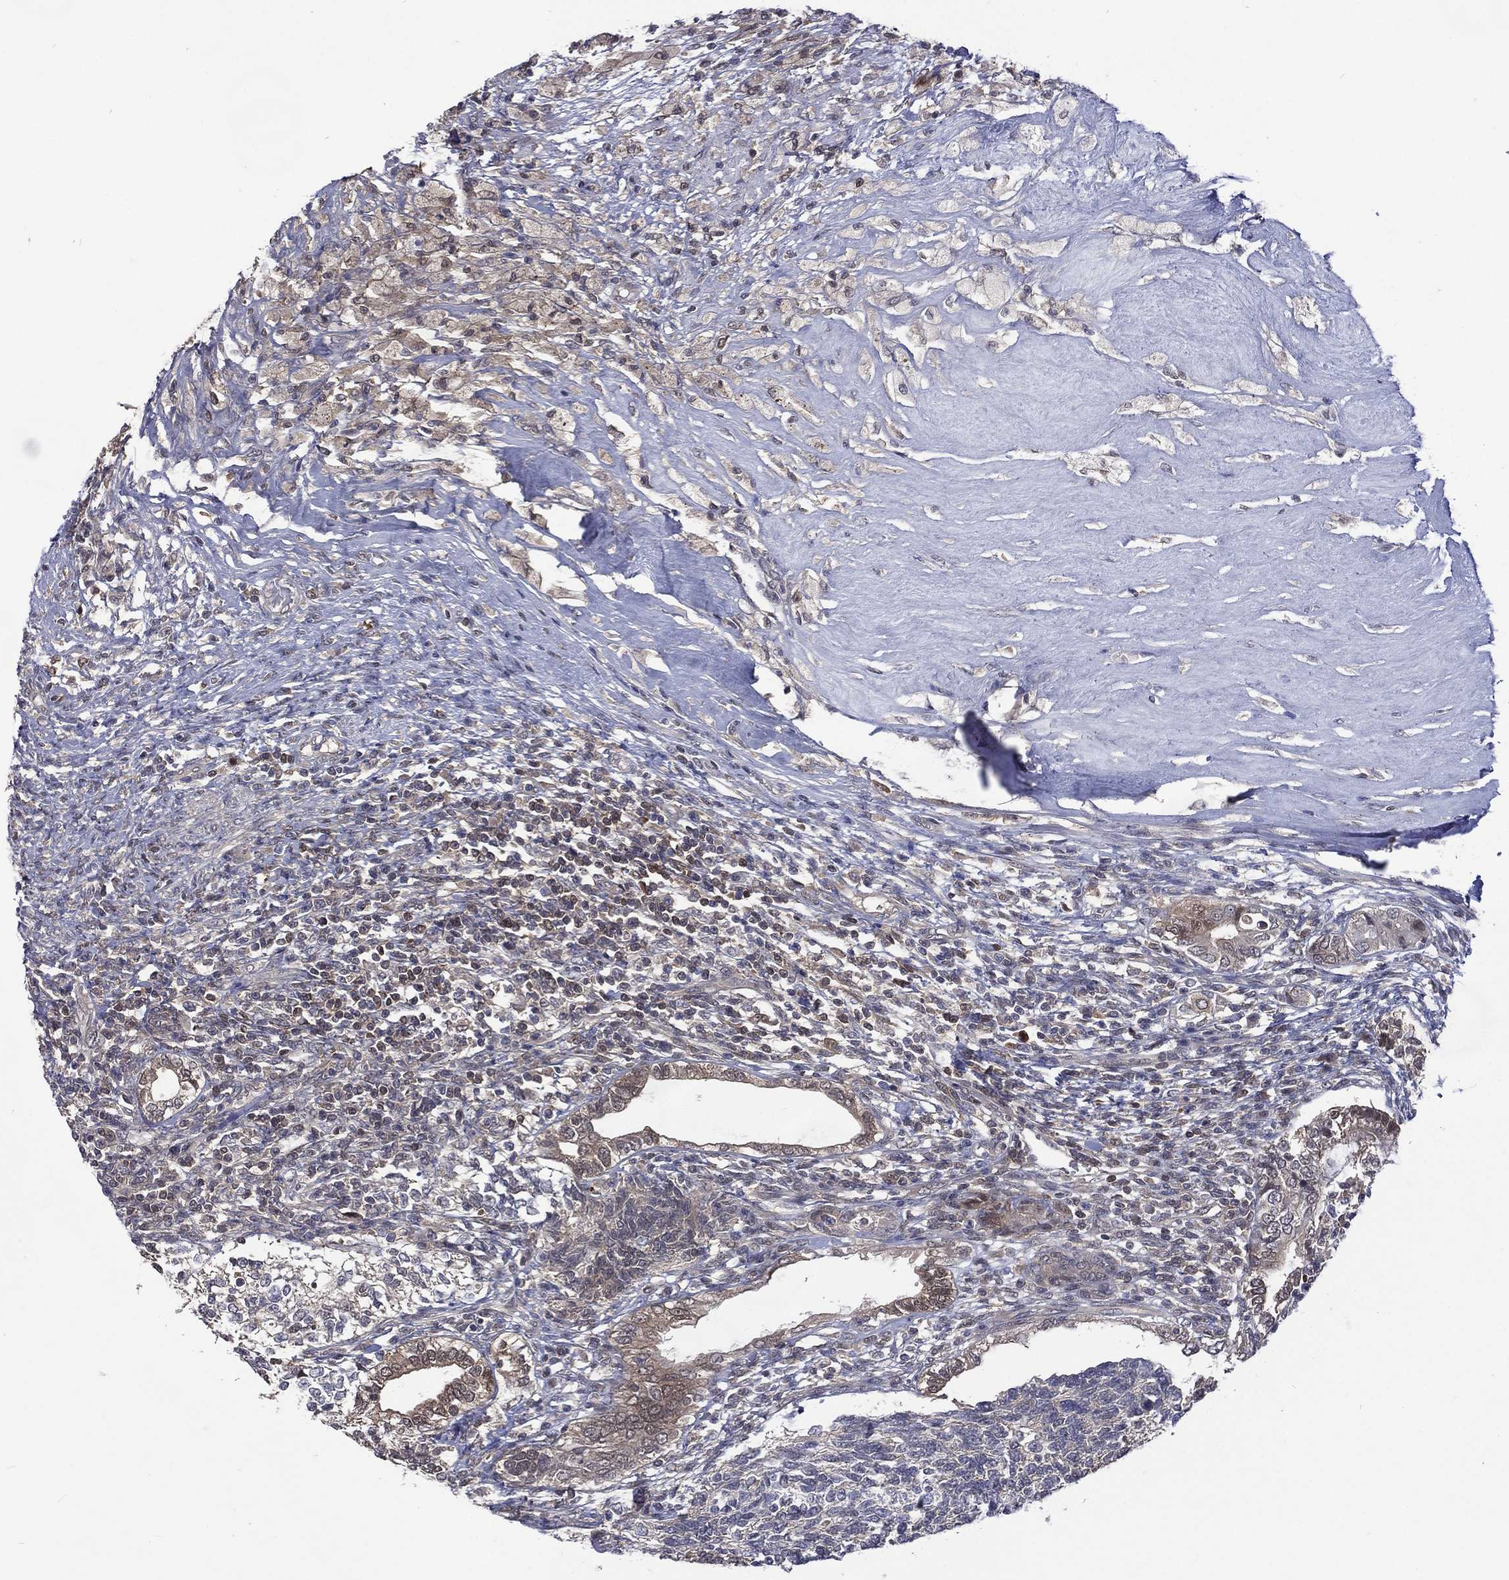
{"staining": {"intensity": "weak", "quantity": "<25%", "location": "cytoplasmic/membranous"}, "tissue": "testis cancer", "cell_type": "Tumor cells", "image_type": "cancer", "snomed": [{"axis": "morphology", "description": "Seminoma, NOS"}, {"axis": "morphology", "description": "Carcinoma, Embryonal, NOS"}, {"axis": "topography", "description": "Testis"}], "caption": "DAB (3,3'-diaminobenzidine) immunohistochemical staining of human testis cancer demonstrates no significant positivity in tumor cells.", "gene": "MTAP", "patient": {"sex": "male", "age": 41}}